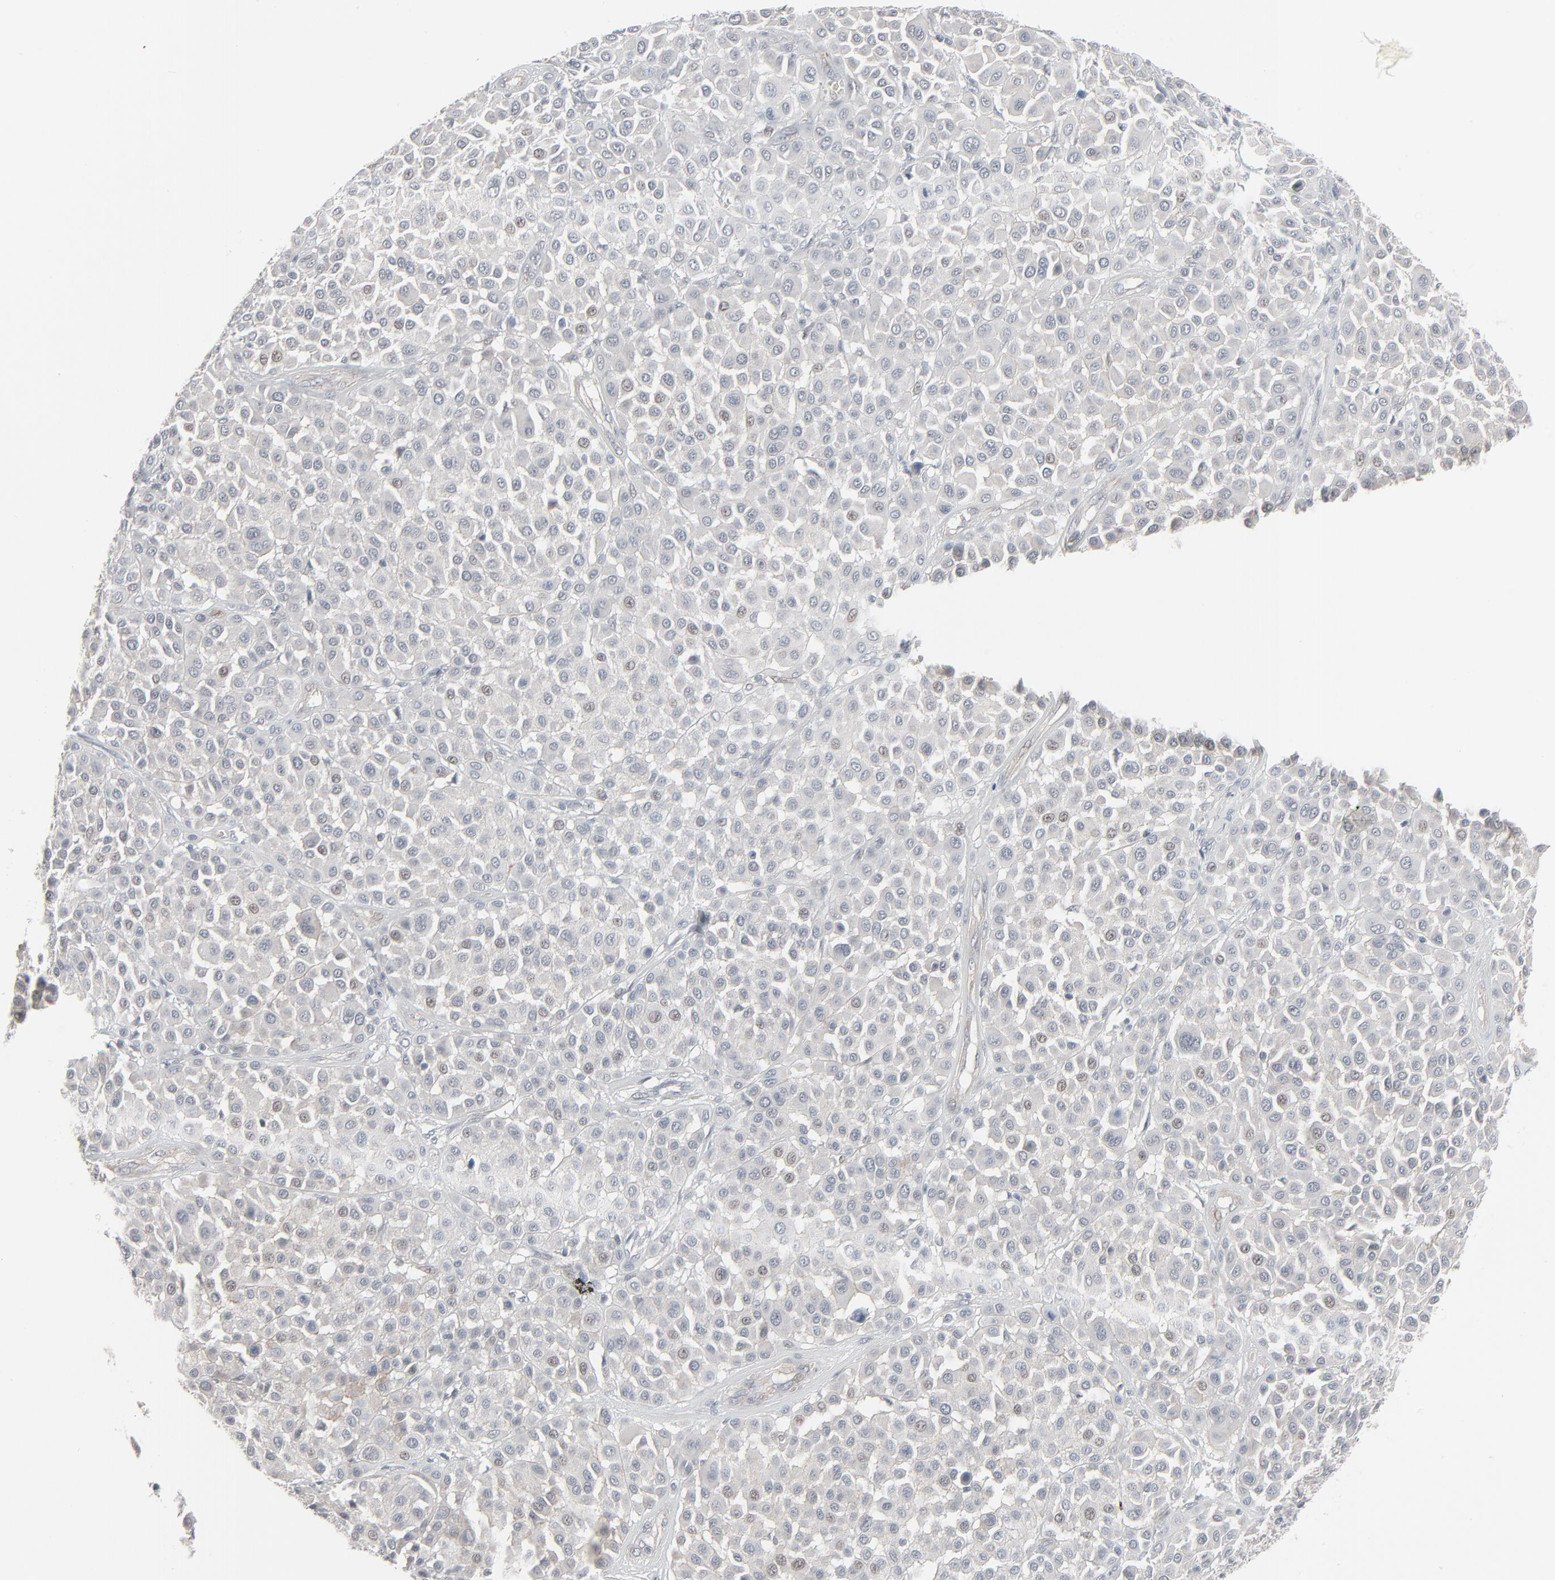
{"staining": {"intensity": "negative", "quantity": "none", "location": "none"}, "tissue": "melanoma", "cell_type": "Tumor cells", "image_type": "cancer", "snomed": [{"axis": "morphology", "description": "Malignant melanoma, Metastatic site"}, {"axis": "topography", "description": "Soft tissue"}], "caption": "Immunohistochemistry (IHC) micrograph of malignant melanoma (metastatic site) stained for a protein (brown), which reveals no expression in tumor cells.", "gene": "NEUROD1", "patient": {"sex": "male", "age": 41}}